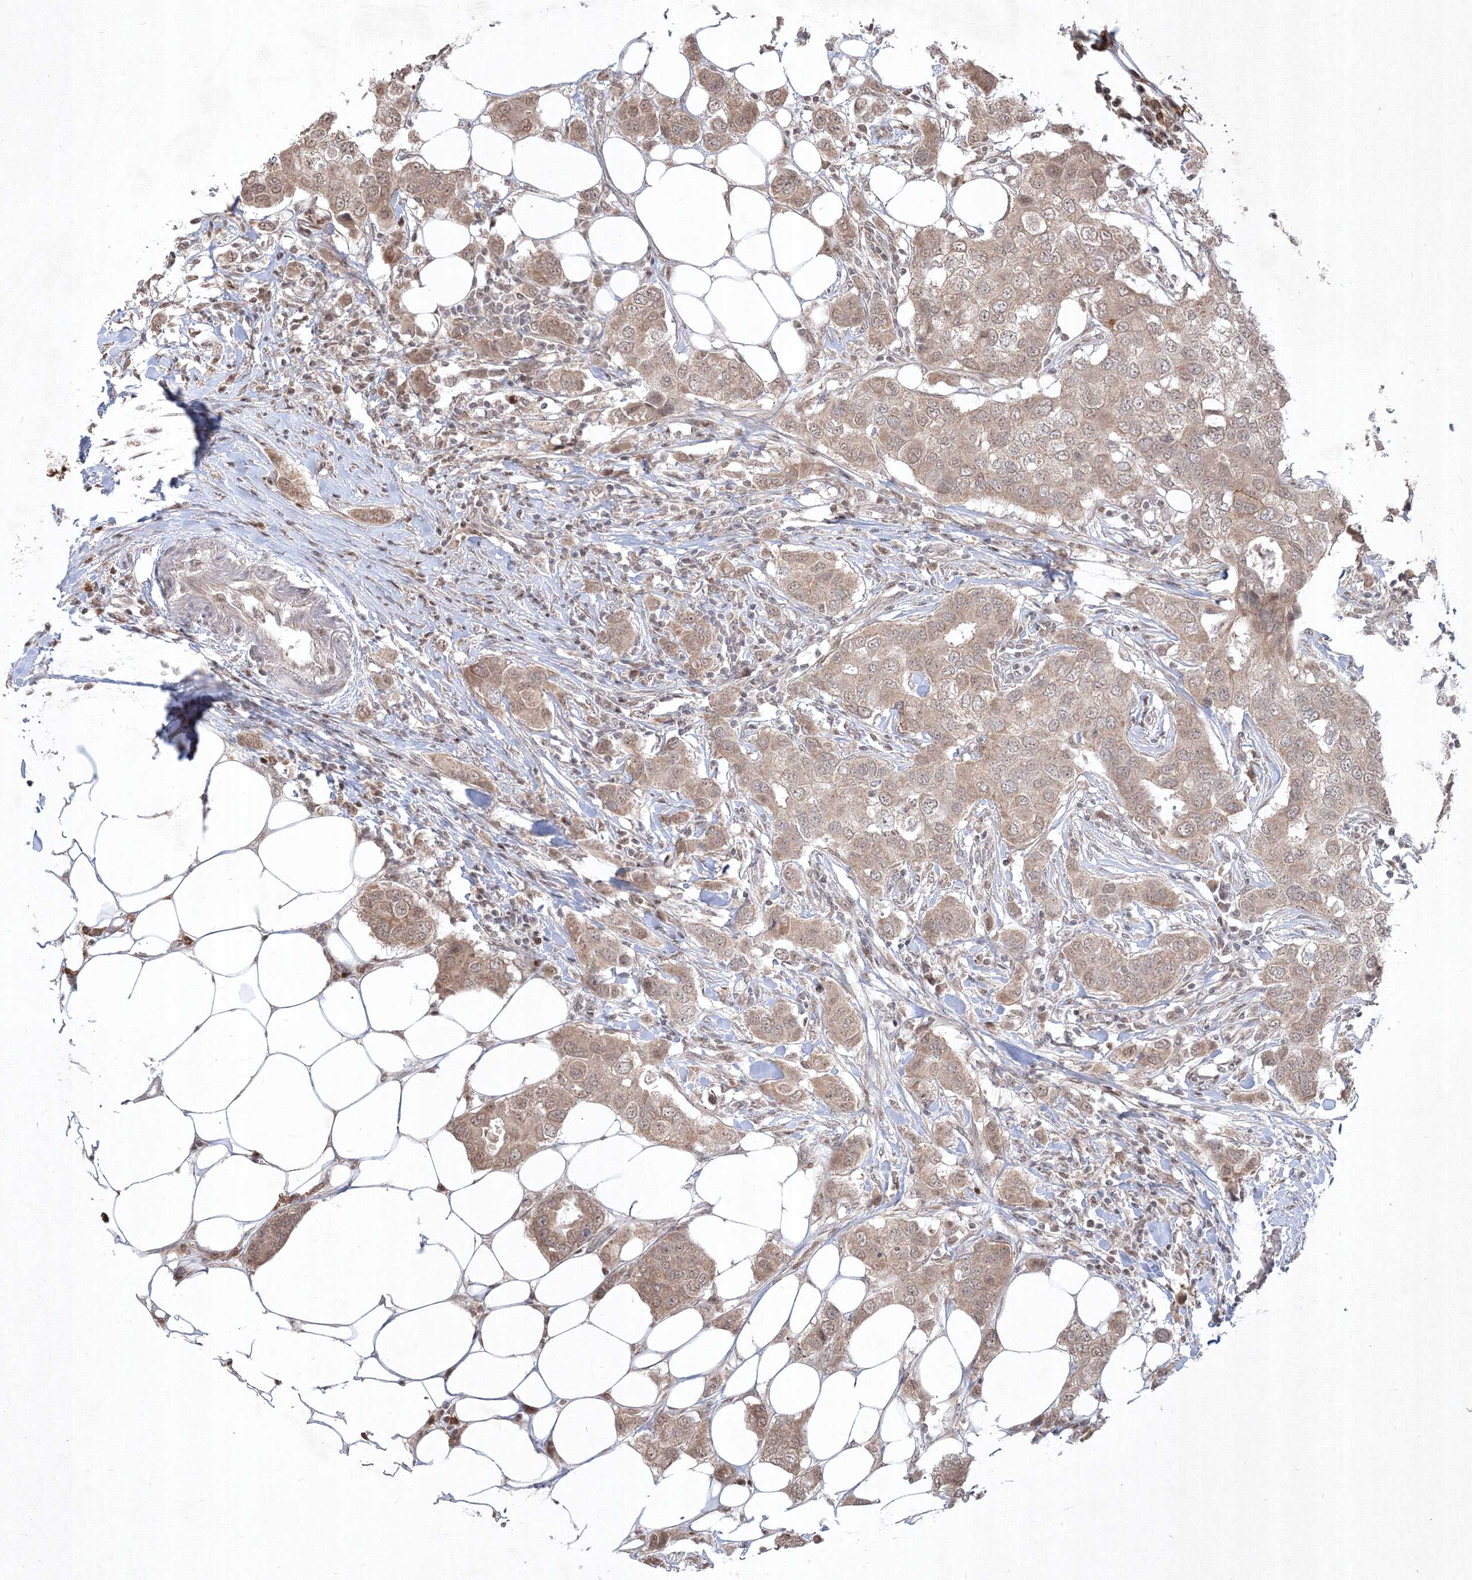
{"staining": {"intensity": "weak", "quantity": ">75%", "location": "cytoplasmic/membranous"}, "tissue": "breast cancer", "cell_type": "Tumor cells", "image_type": "cancer", "snomed": [{"axis": "morphology", "description": "Duct carcinoma"}, {"axis": "topography", "description": "Breast"}], "caption": "Weak cytoplasmic/membranous protein positivity is identified in about >75% of tumor cells in breast intraductal carcinoma. (Stains: DAB (3,3'-diaminobenzidine) in brown, nuclei in blue, Microscopy: brightfield microscopy at high magnification).", "gene": "TAB1", "patient": {"sex": "female", "age": 50}}